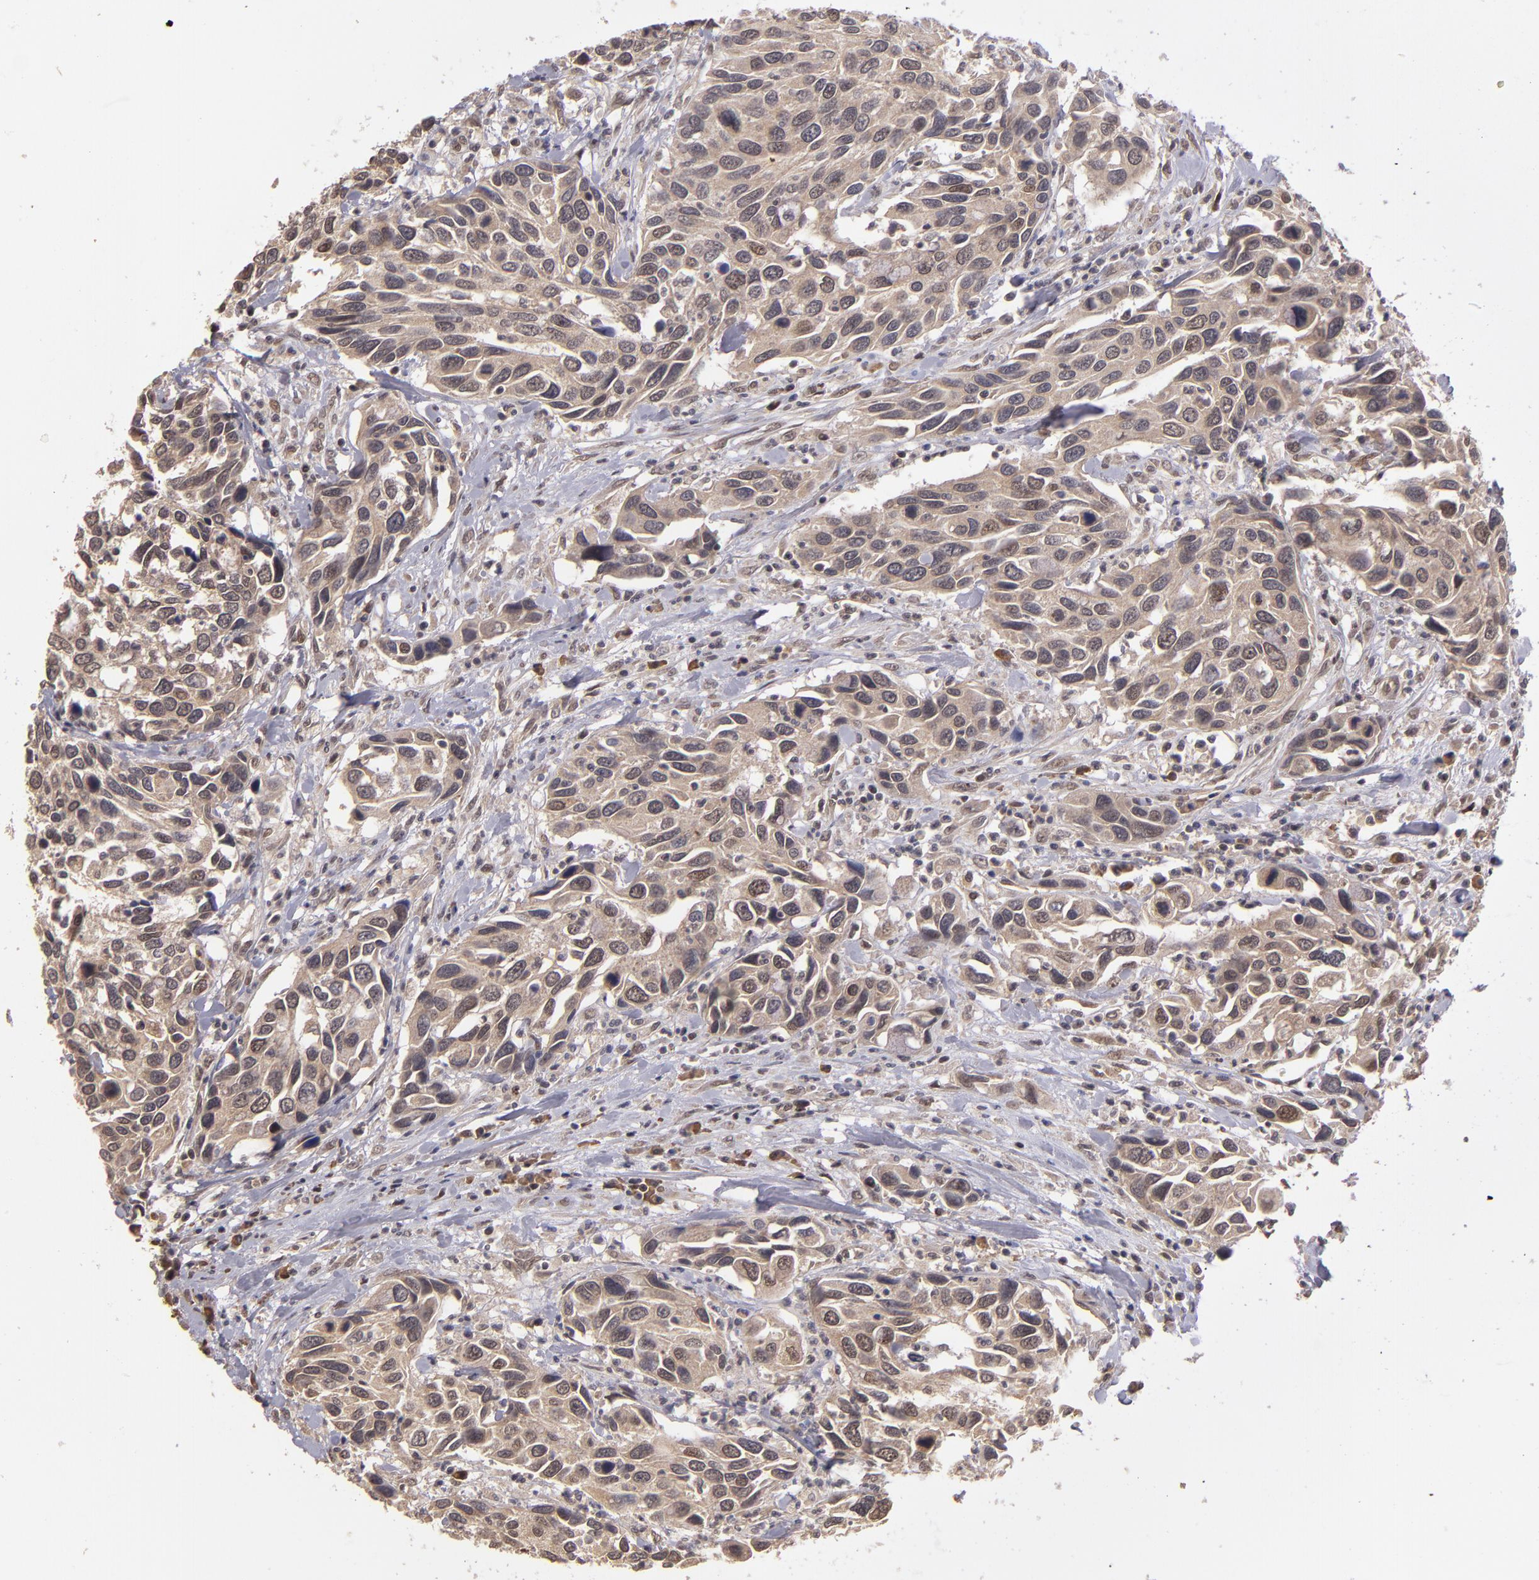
{"staining": {"intensity": "weak", "quantity": "25%-75%", "location": "cytoplasmic/membranous,nuclear"}, "tissue": "urothelial cancer", "cell_type": "Tumor cells", "image_type": "cancer", "snomed": [{"axis": "morphology", "description": "Urothelial carcinoma, High grade"}, {"axis": "topography", "description": "Urinary bladder"}], "caption": "A histopathology image showing weak cytoplasmic/membranous and nuclear staining in approximately 25%-75% of tumor cells in urothelial cancer, as visualized by brown immunohistochemical staining.", "gene": "ABHD12B", "patient": {"sex": "male", "age": 66}}